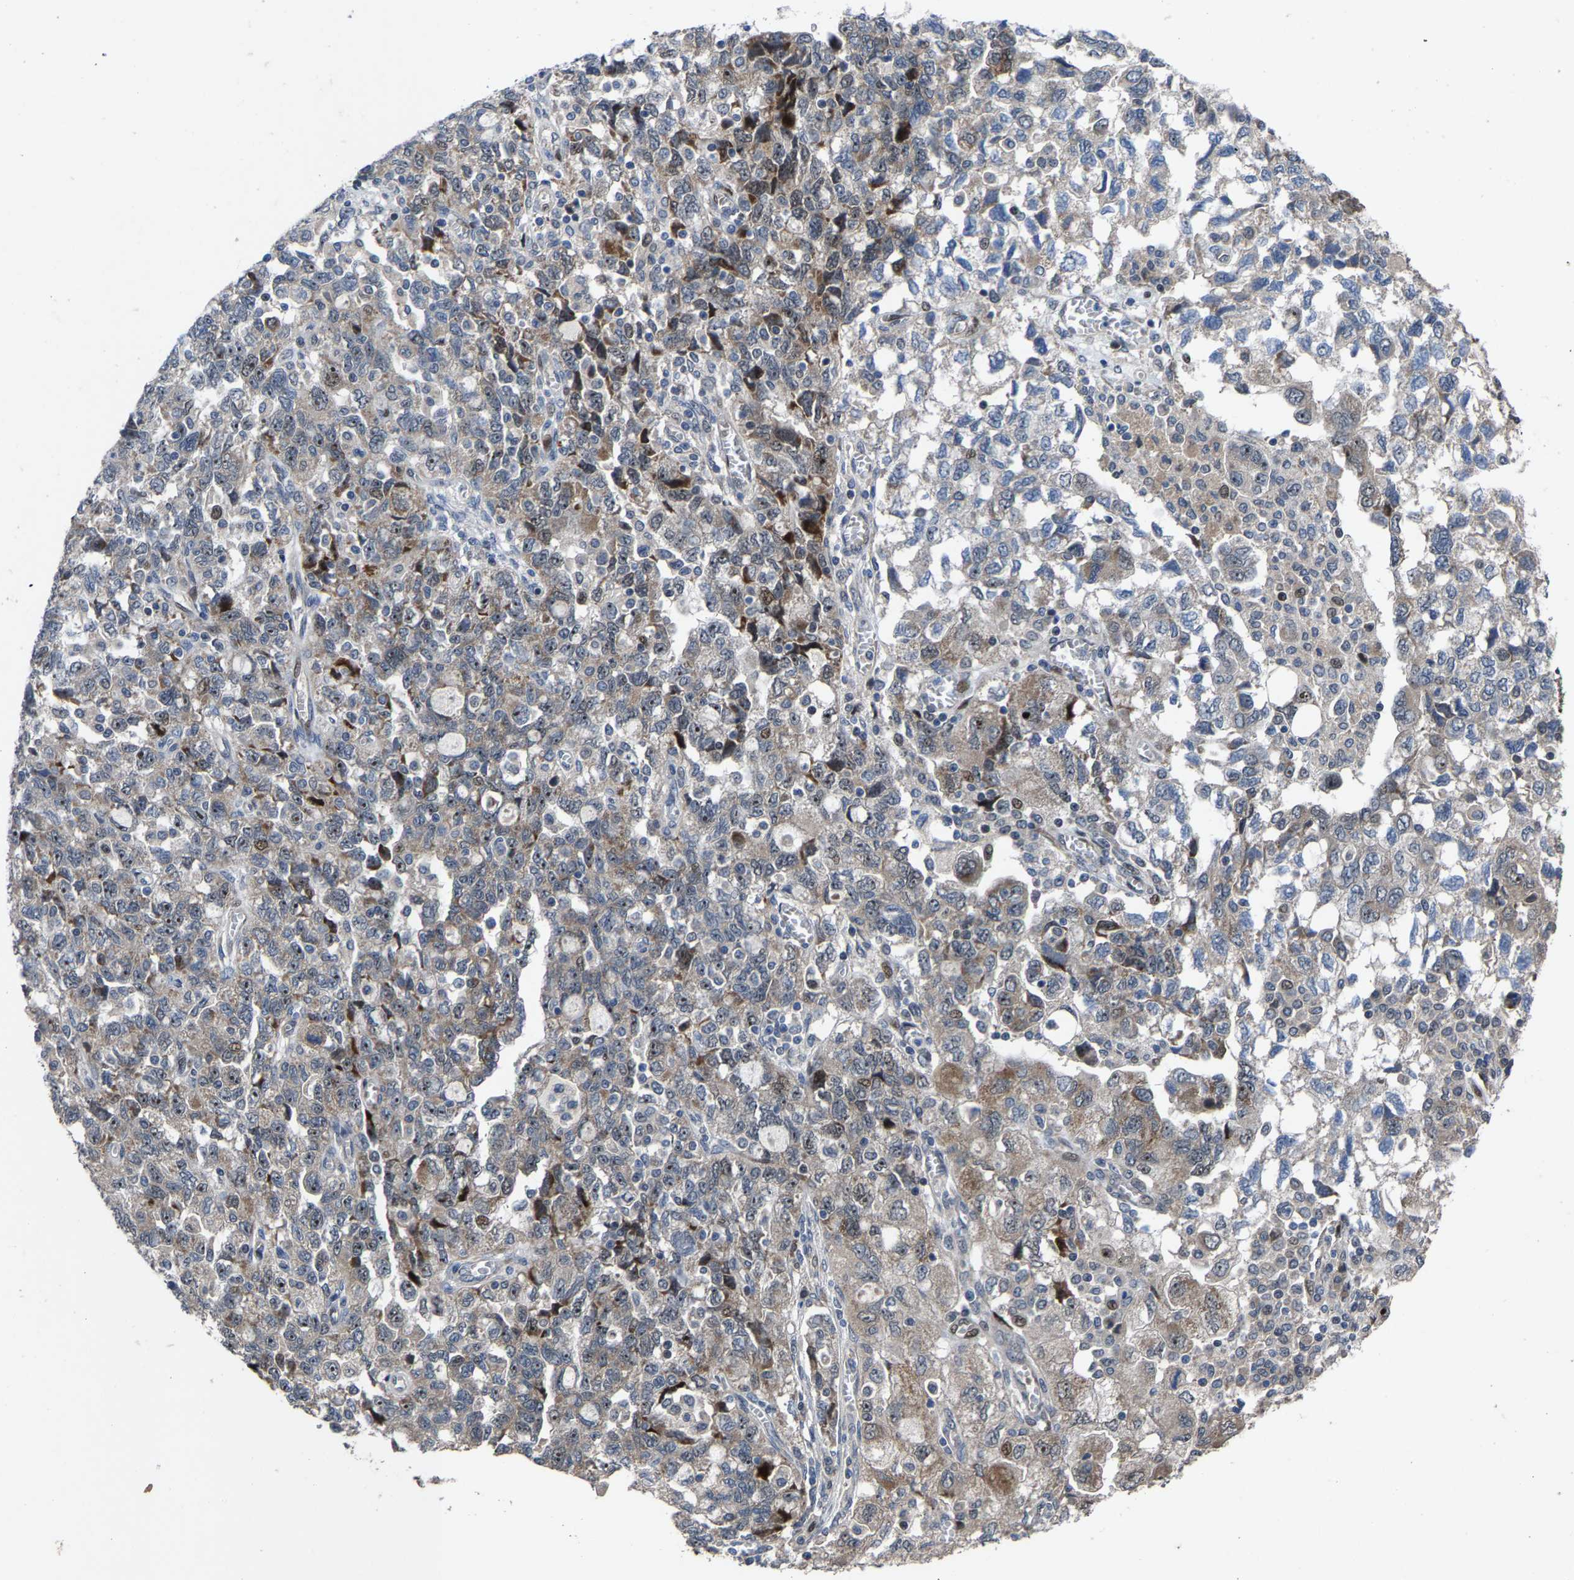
{"staining": {"intensity": "weak", "quantity": "25%-75%", "location": "cytoplasmic/membranous,nuclear"}, "tissue": "ovarian cancer", "cell_type": "Tumor cells", "image_type": "cancer", "snomed": [{"axis": "morphology", "description": "Carcinoma, NOS"}, {"axis": "morphology", "description": "Cystadenocarcinoma, serous, NOS"}, {"axis": "topography", "description": "Ovary"}], "caption": "DAB (3,3'-diaminobenzidine) immunohistochemical staining of ovarian cancer (carcinoma) exhibits weak cytoplasmic/membranous and nuclear protein expression in approximately 25%-75% of tumor cells. (brown staining indicates protein expression, while blue staining denotes nuclei).", "gene": "HAUS6", "patient": {"sex": "female", "age": 69}}